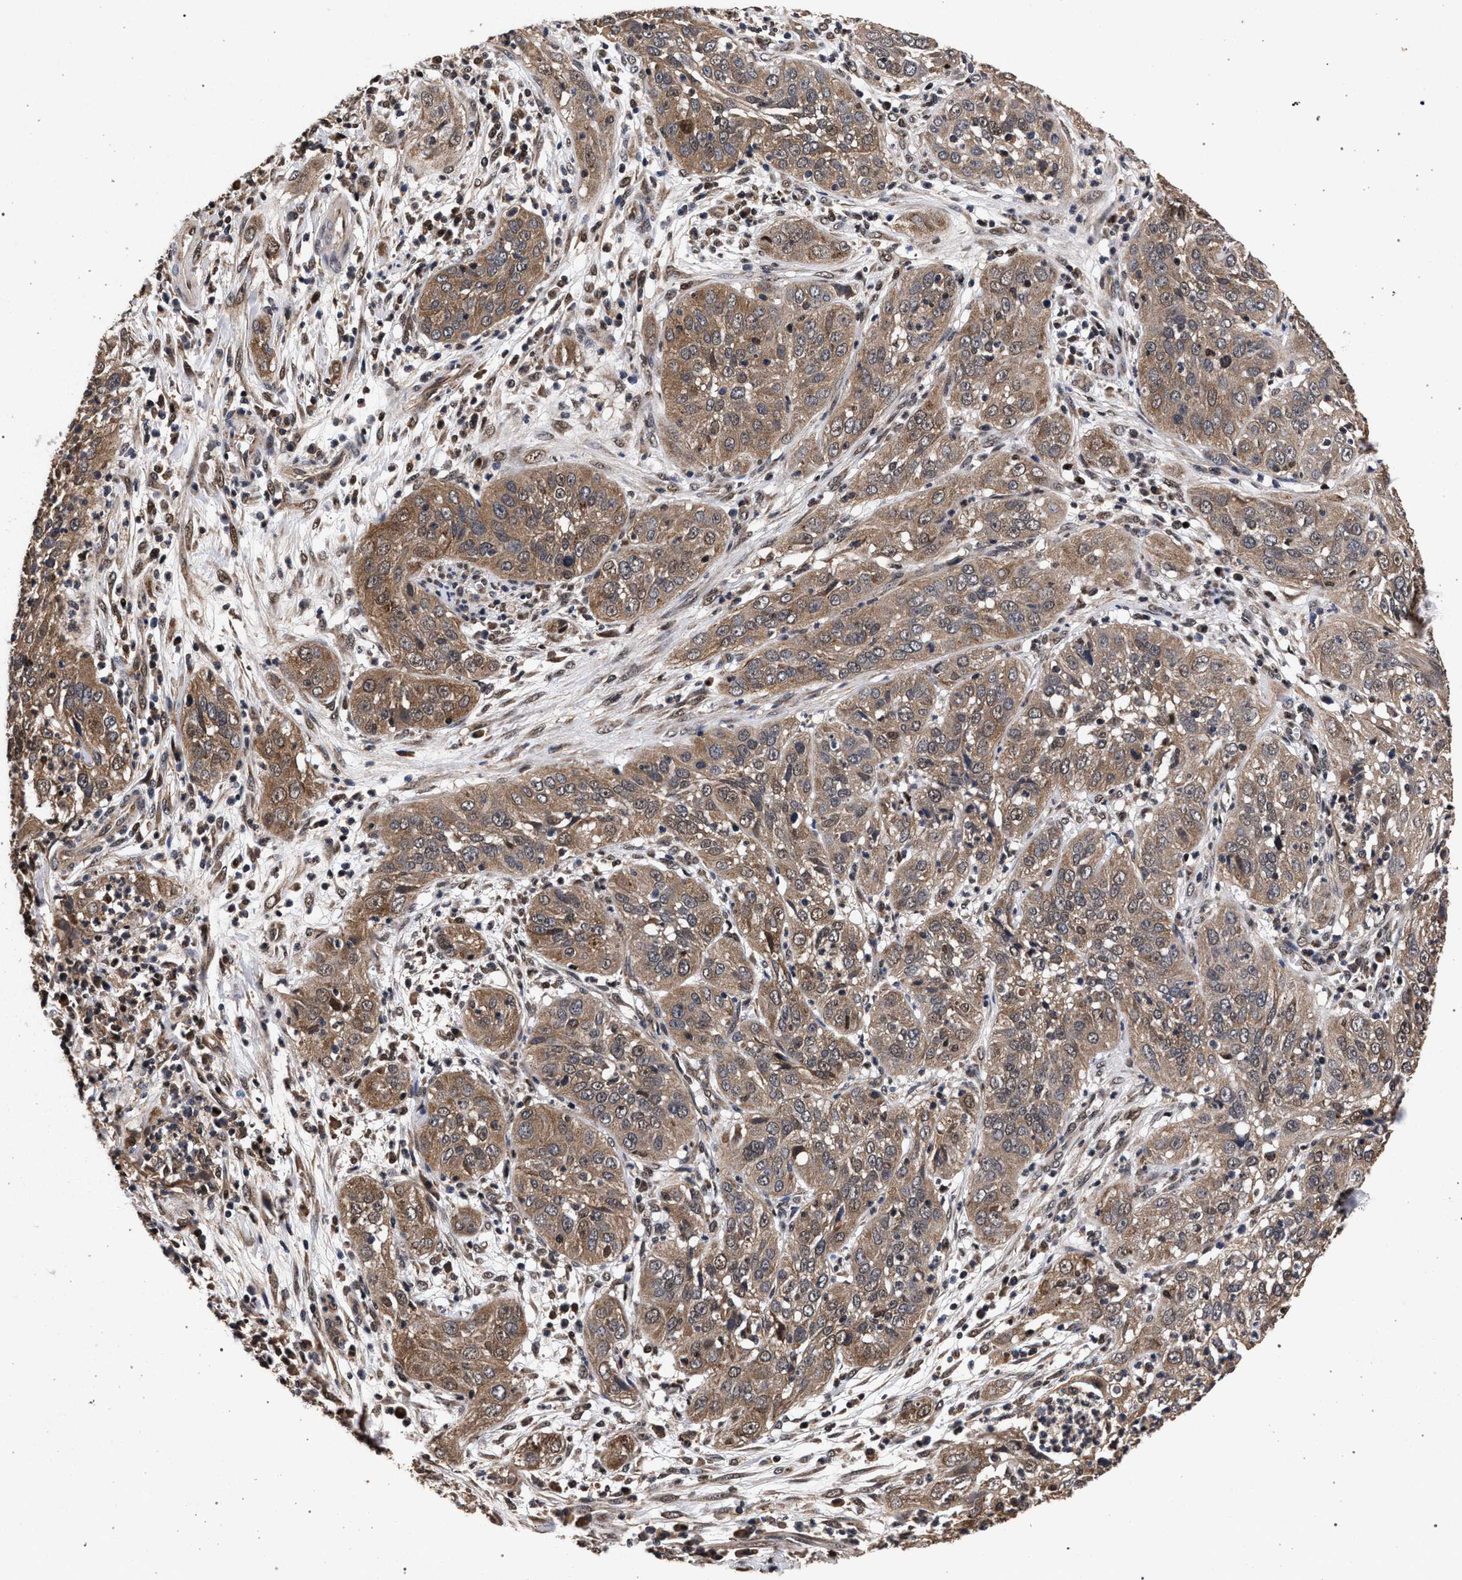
{"staining": {"intensity": "moderate", "quantity": ">75%", "location": "cytoplasmic/membranous"}, "tissue": "cervical cancer", "cell_type": "Tumor cells", "image_type": "cancer", "snomed": [{"axis": "morphology", "description": "Squamous cell carcinoma, NOS"}, {"axis": "topography", "description": "Cervix"}], "caption": "Immunohistochemical staining of human cervical cancer reveals medium levels of moderate cytoplasmic/membranous protein positivity in about >75% of tumor cells.", "gene": "ACOX1", "patient": {"sex": "female", "age": 32}}